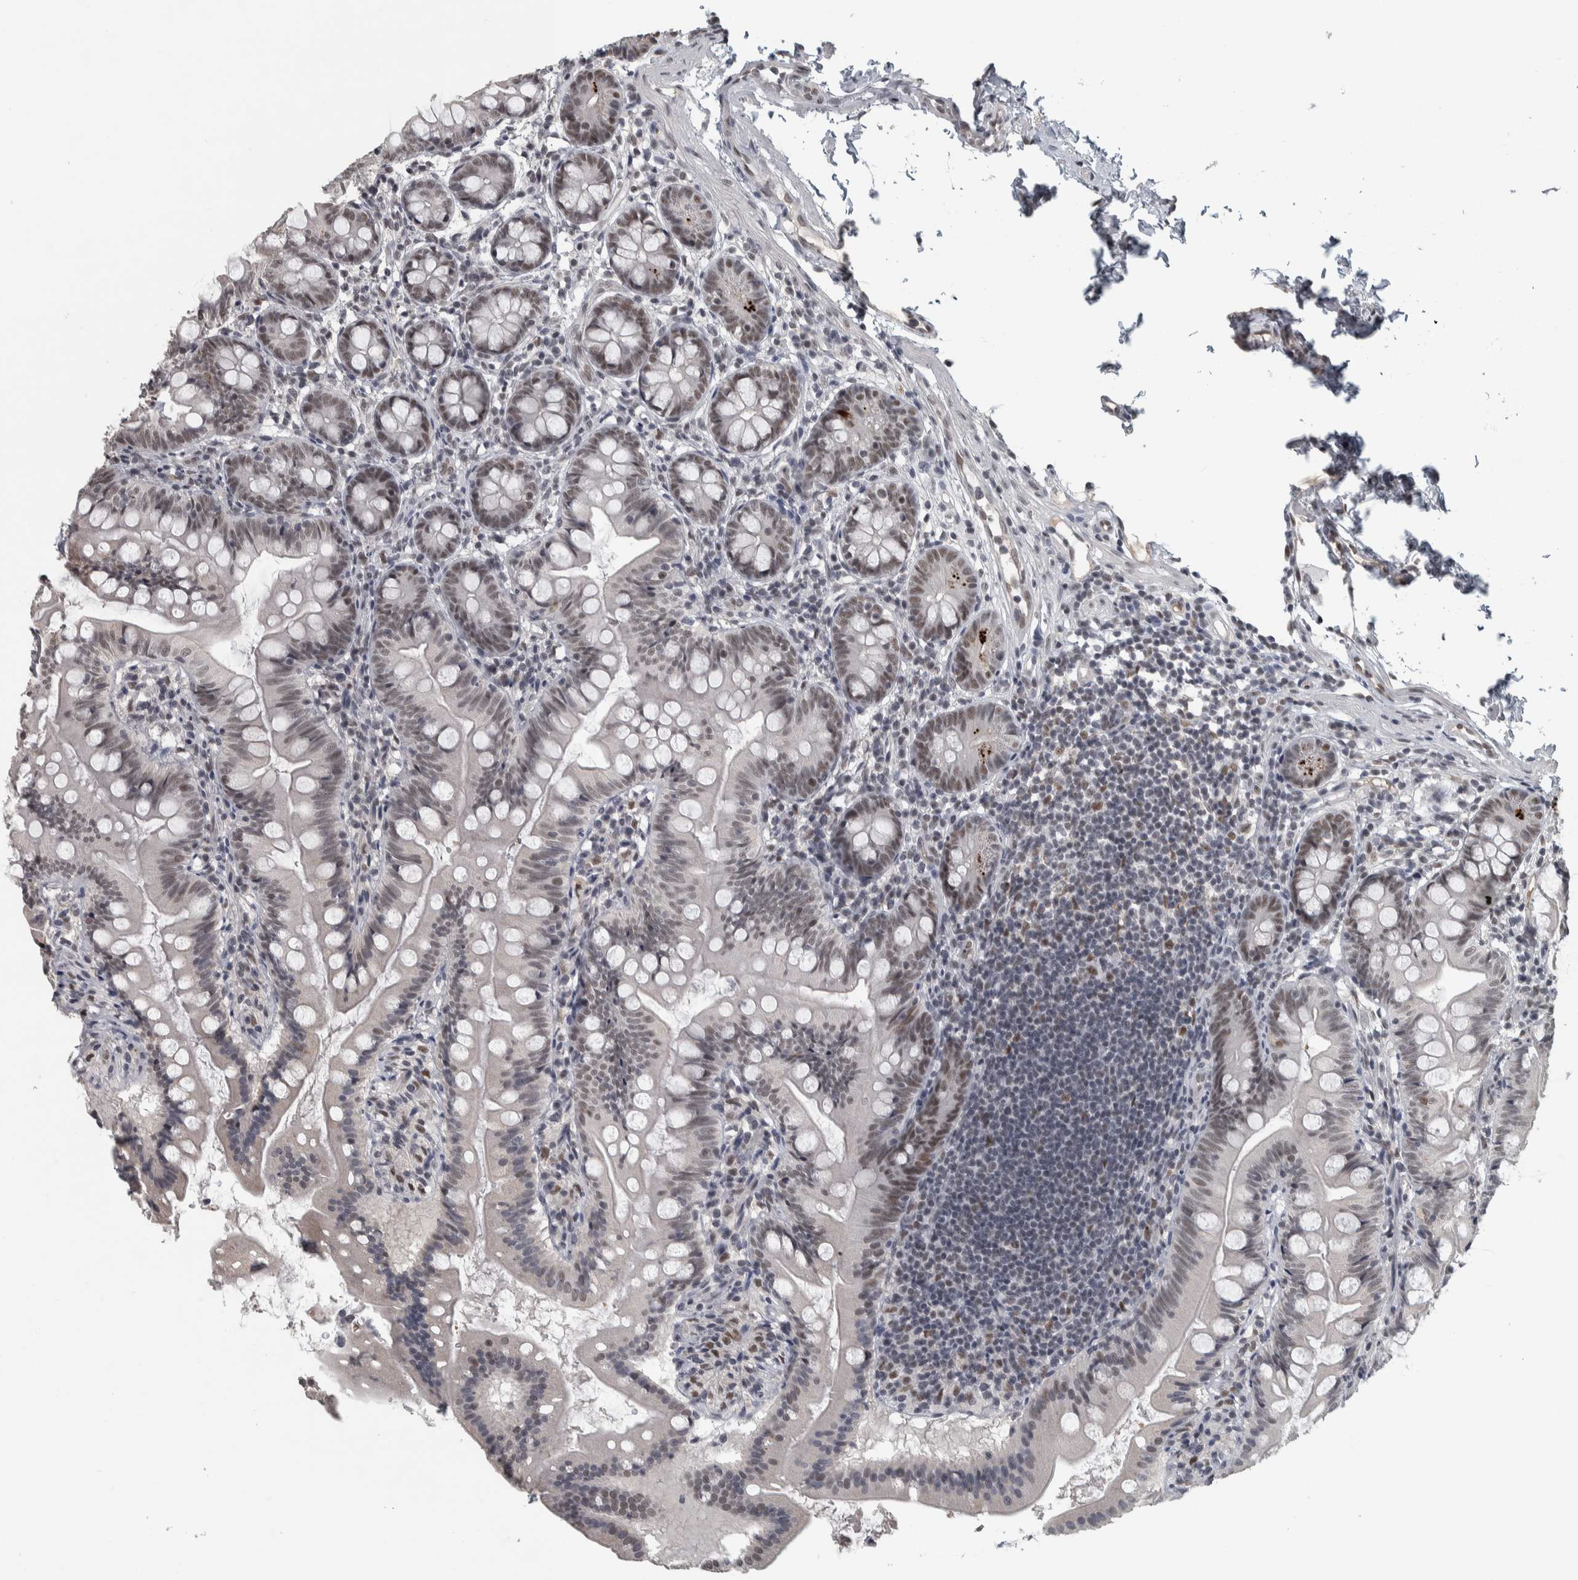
{"staining": {"intensity": "weak", "quantity": "25%-75%", "location": "cytoplasmic/membranous,nuclear"}, "tissue": "small intestine", "cell_type": "Glandular cells", "image_type": "normal", "snomed": [{"axis": "morphology", "description": "Normal tissue, NOS"}, {"axis": "topography", "description": "Small intestine"}], "caption": "DAB (3,3'-diaminobenzidine) immunohistochemical staining of normal small intestine exhibits weak cytoplasmic/membranous,nuclear protein staining in approximately 25%-75% of glandular cells. (DAB (3,3'-diaminobenzidine) IHC with brightfield microscopy, high magnification).", "gene": "DDX42", "patient": {"sex": "male", "age": 7}}